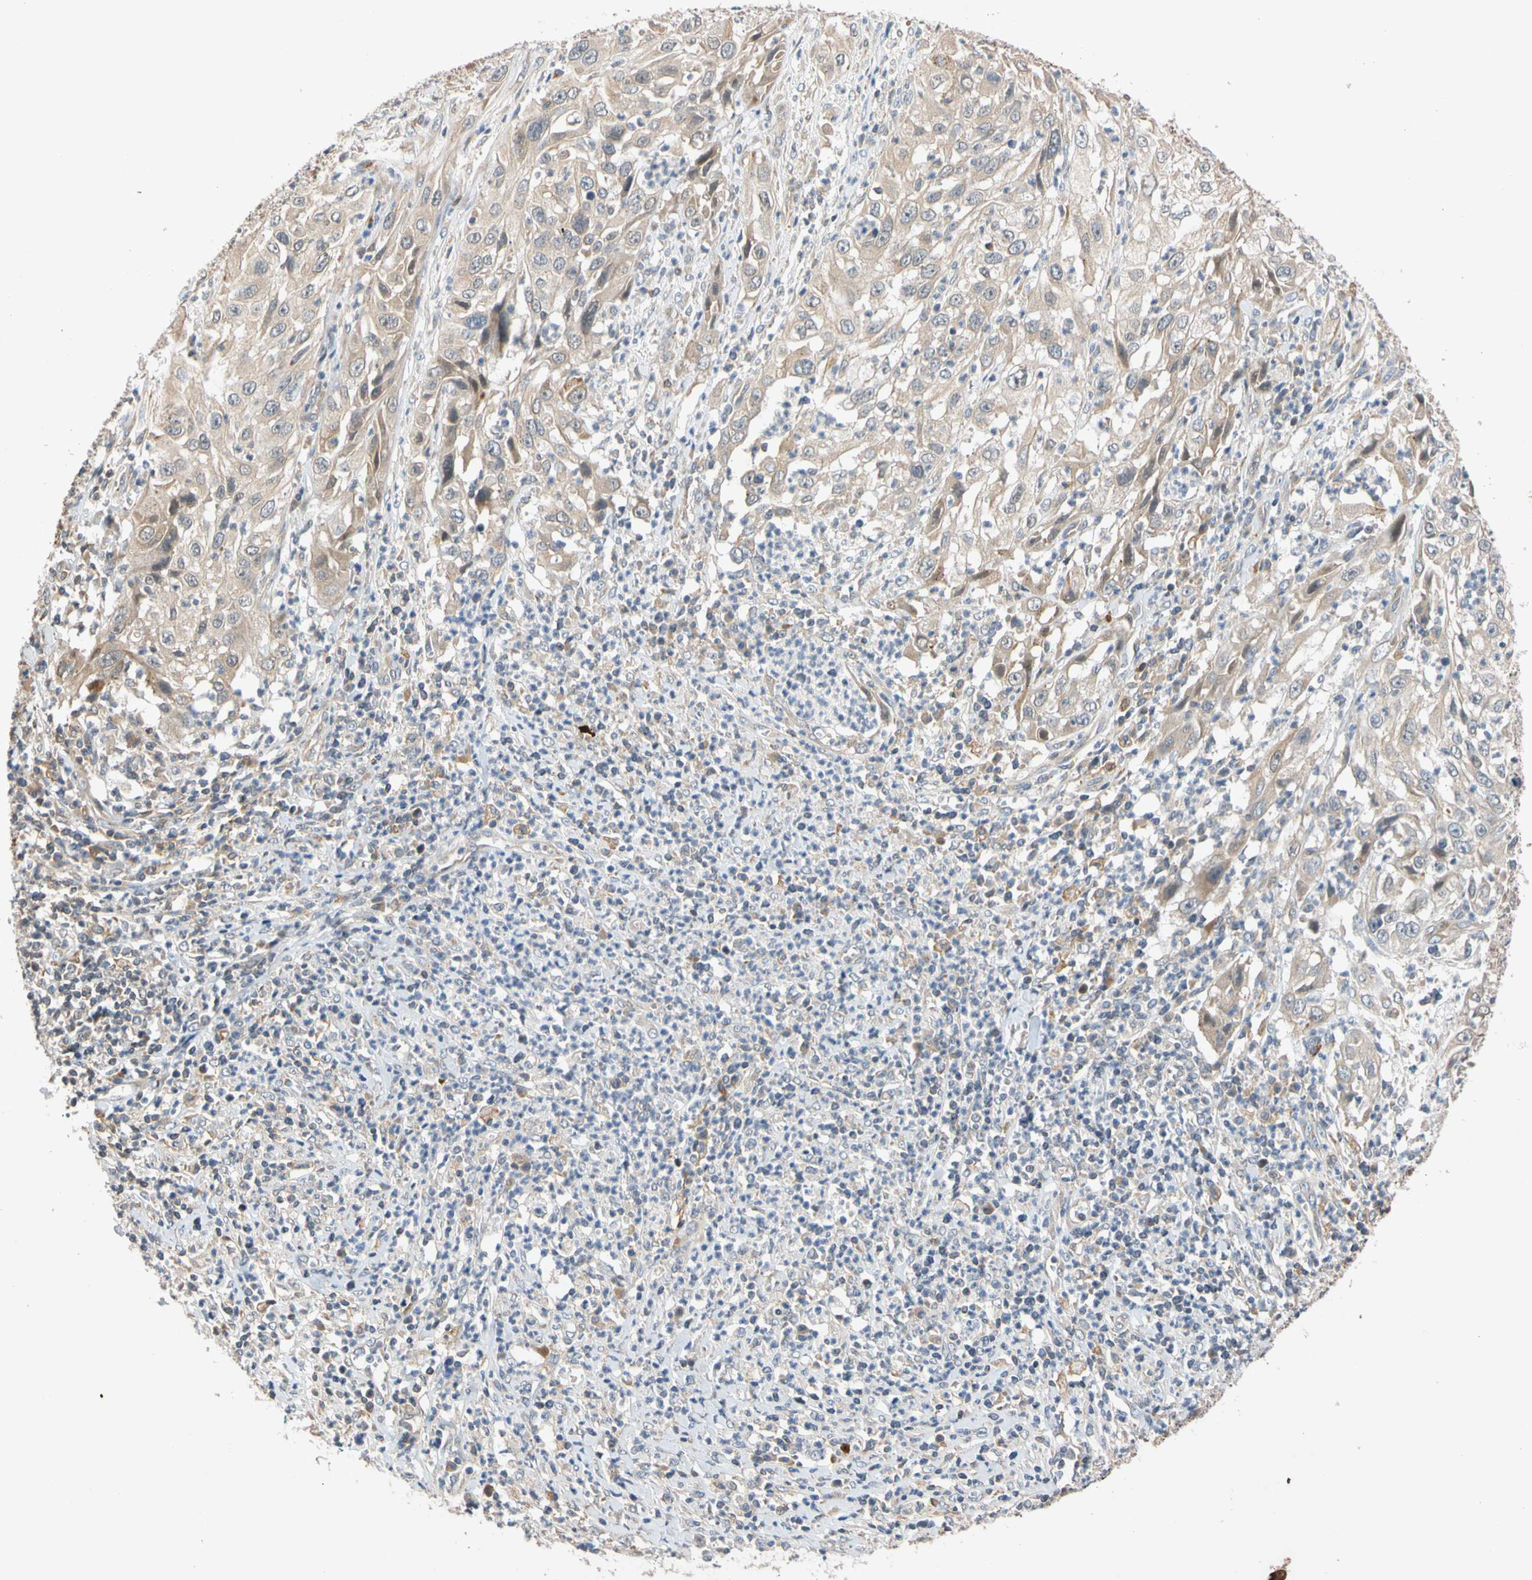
{"staining": {"intensity": "weak", "quantity": "25%-75%", "location": "cytoplasmic/membranous"}, "tissue": "cervical cancer", "cell_type": "Tumor cells", "image_type": "cancer", "snomed": [{"axis": "morphology", "description": "Squamous cell carcinoma, NOS"}, {"axis": "topography", "description": "Cervix"}], "caption": "This histopathology image reveals immunohistochemistry (IHC) staining of cervical cancer (squamous cell carcinoma), with low weak cytoplasmic/membranous staining in about 25%-75% of tumor cells.", "gene": "CNST", "patient": {"sex": "female", "age": 32}}